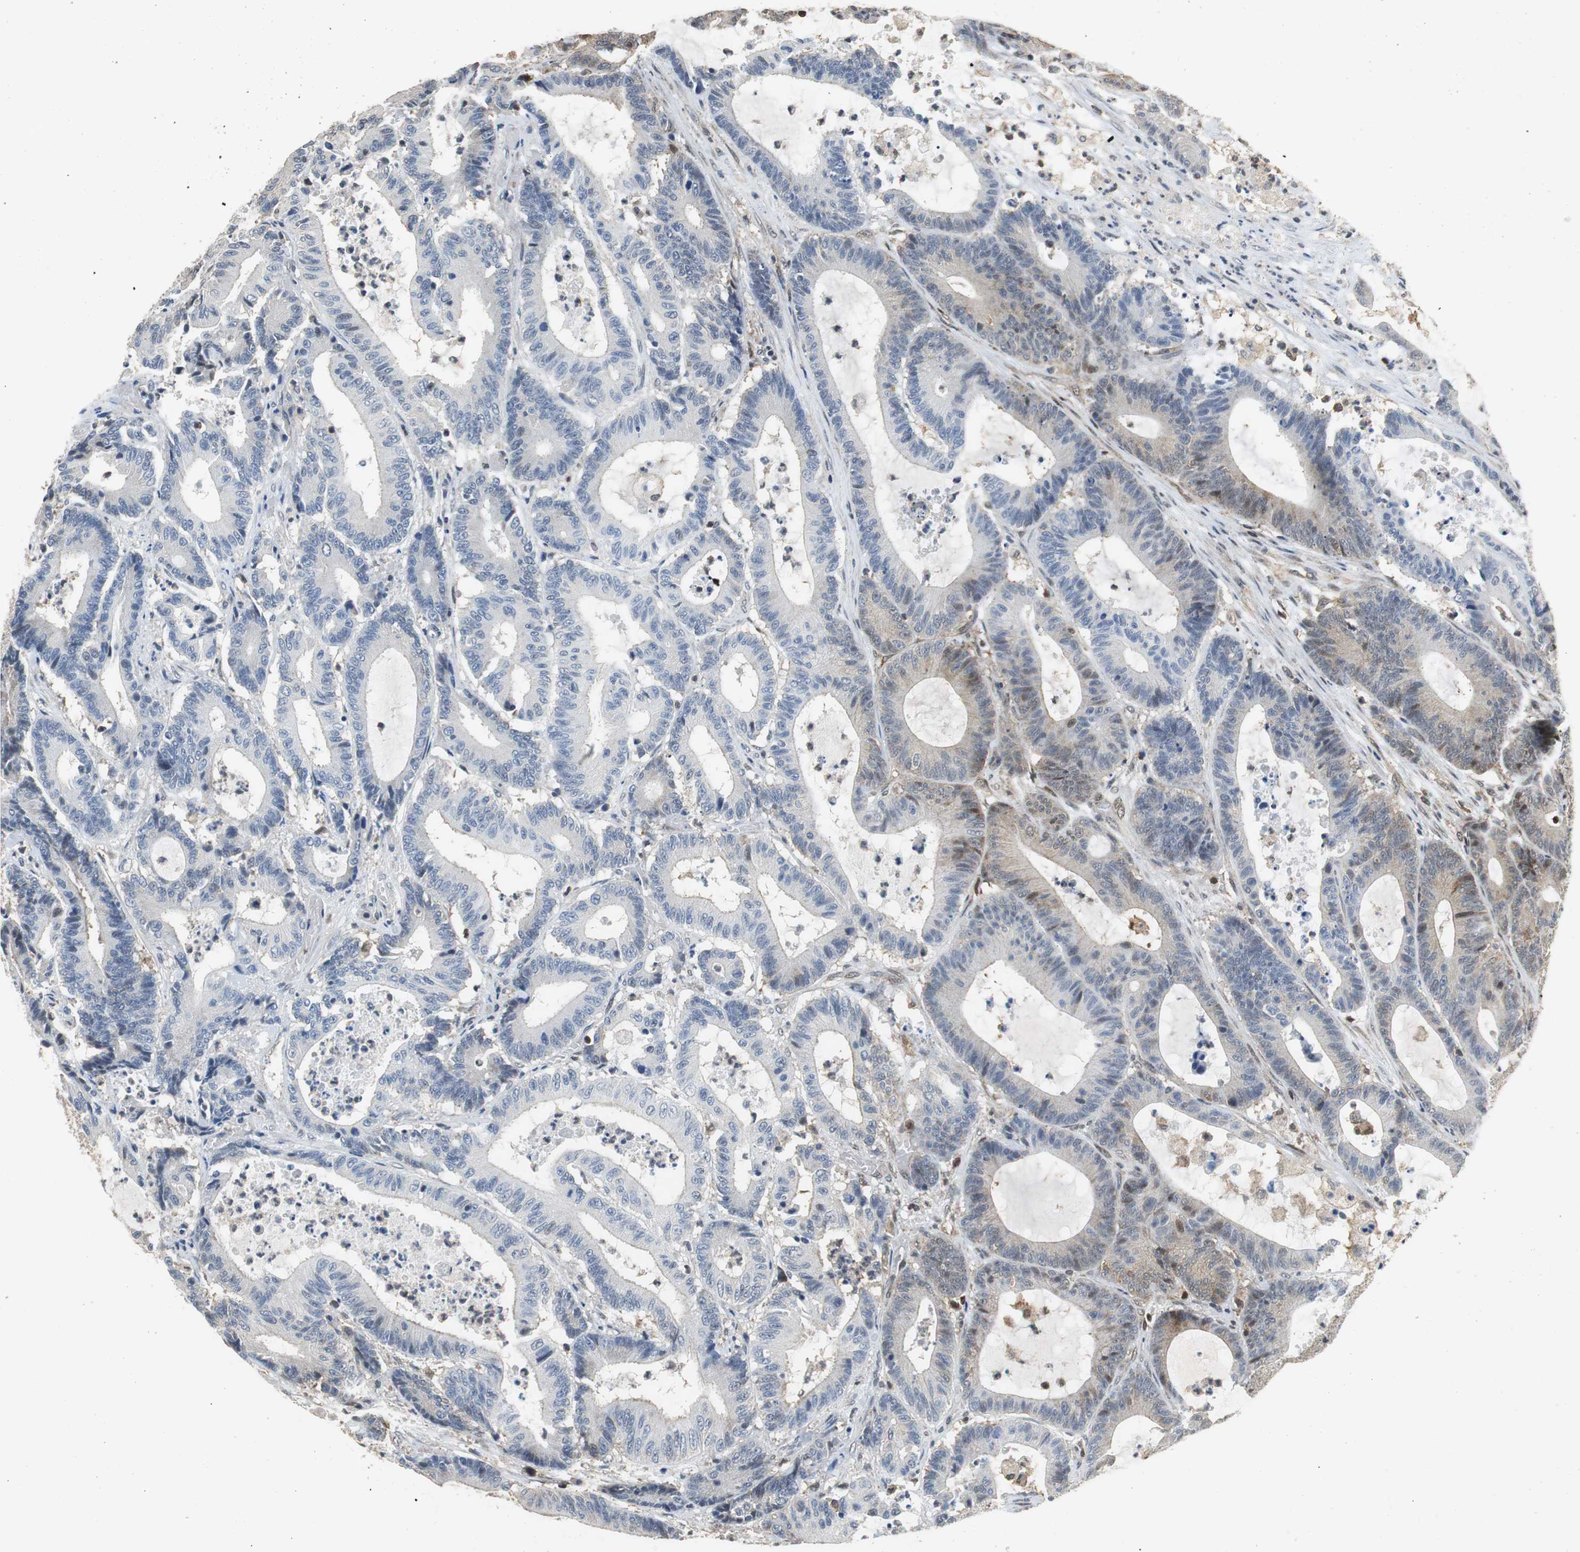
{"staining": {"intensity": "weak", "quantity": ">75%", "location": "cytoplasmic/membranous"}, "tissue": "colorectal cancer", "cell_type": "Tumor cells", "image_type": "cancer", "snomed": [{"axis": "morphology", "description": "Adenocarcinoma, NOS"}, {"axis": "topography", "description": "Colon"}], "caption": "Adenocarcinoma (colorectal) was stained to show a protein in brown. There is low levels of weak cytoplasmic/membranous staining in approximately >75% of tumor cells.", "gene": "GSDMD", "patient": {"sex": "female", "age": 84}}